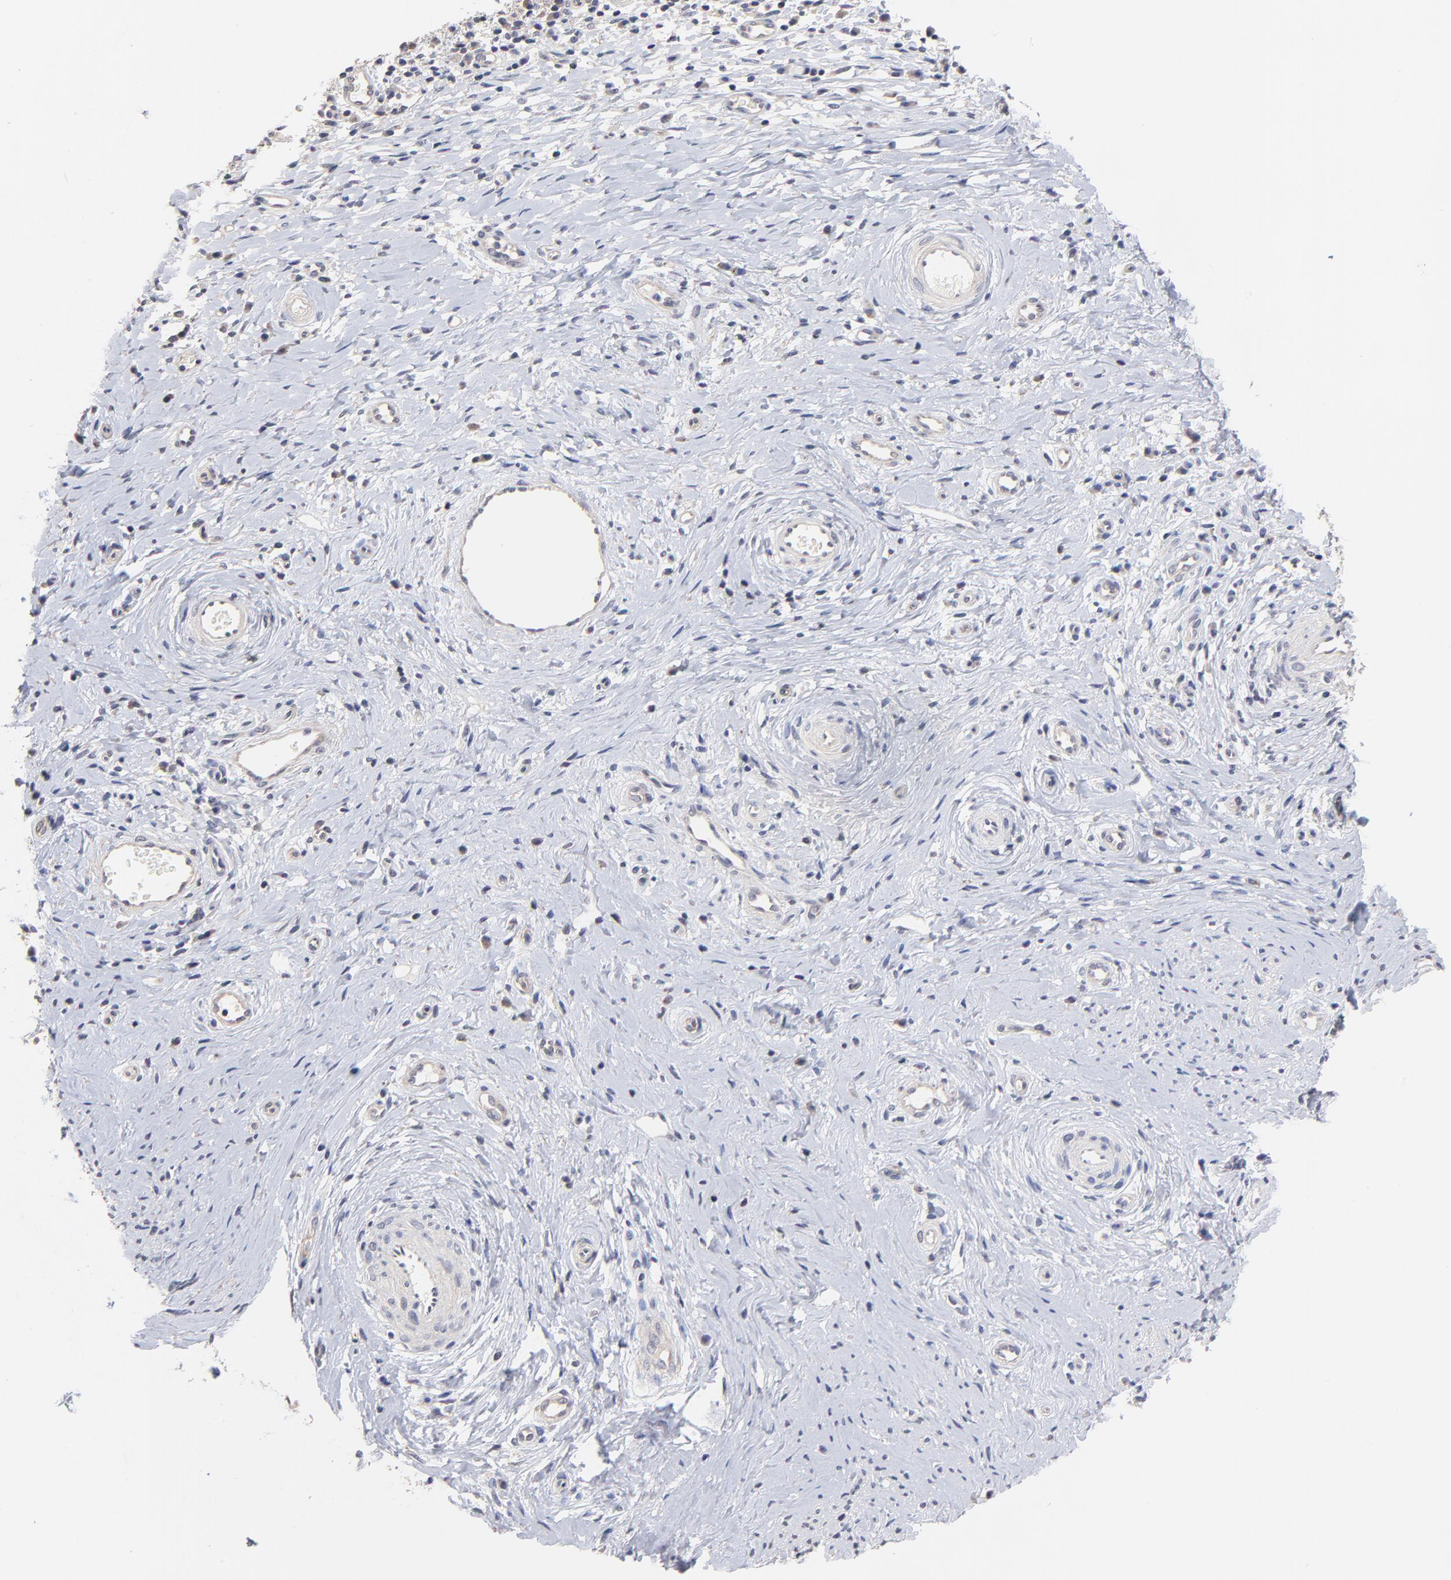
{"staining": {"intensity": "negative", "quantity": "none", "location": "none"}, "tissue": "cervical cancer", "cell_type": "Tumor cells", "image_type": "cancer", "snomed": [{"axis": "morphology", "description": "Normal tissue, NOS"}, {"axis": "morphology", "description": "Squamous cell carcinoma, NOS"}, {"axis": "topography", "description": "Cervix"}], "caption": "Cervical cancer (squamous cell carcinoma) stained for a protein using immunohistochemistry exhibits no positivity tumor cells.", "gene": "RIBC2", "patient": {"sex": "female", "age": 39}}